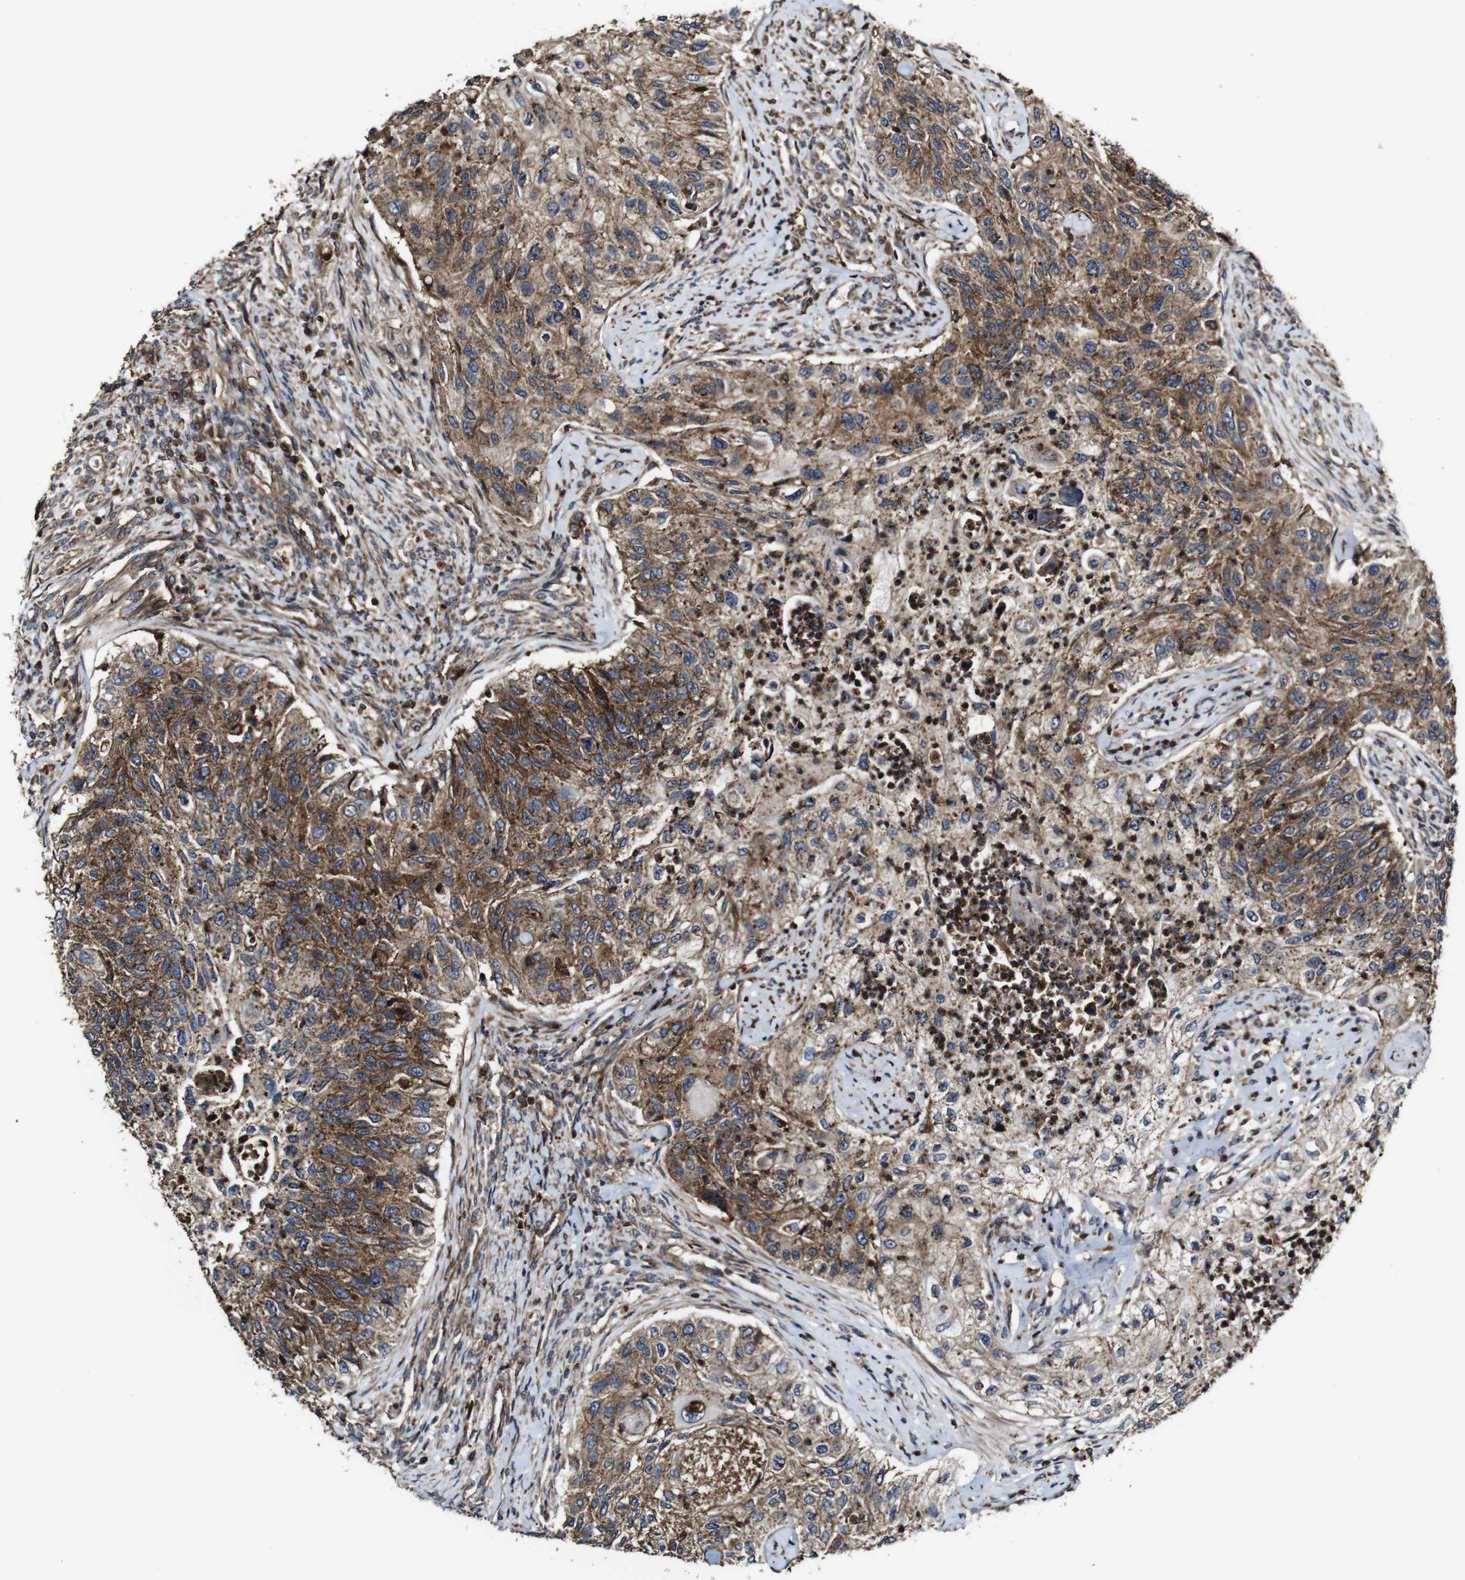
{"staining": {"intensity": "moderate", "quantity": ">75%", "location": "cytoplasmic/membranous"}, "tissue": "urothelial cancer", "cell_type": "Tumor cells", "image_type": "cancer", "snomed": [{"axis": "morphology", "description": "Urothelial carcinoma, High grade"}, {"axis": "topography", "description": "Urinary bladder"}], "caption": "The histopathology image displays a brown stain indicating the presence of a protein in the cytoplasmic/membranous of tumor cells in urothelial carcinoma (high-grade).", "gene": "TNIK", "patient": {"sex": "female", "age": 60}}